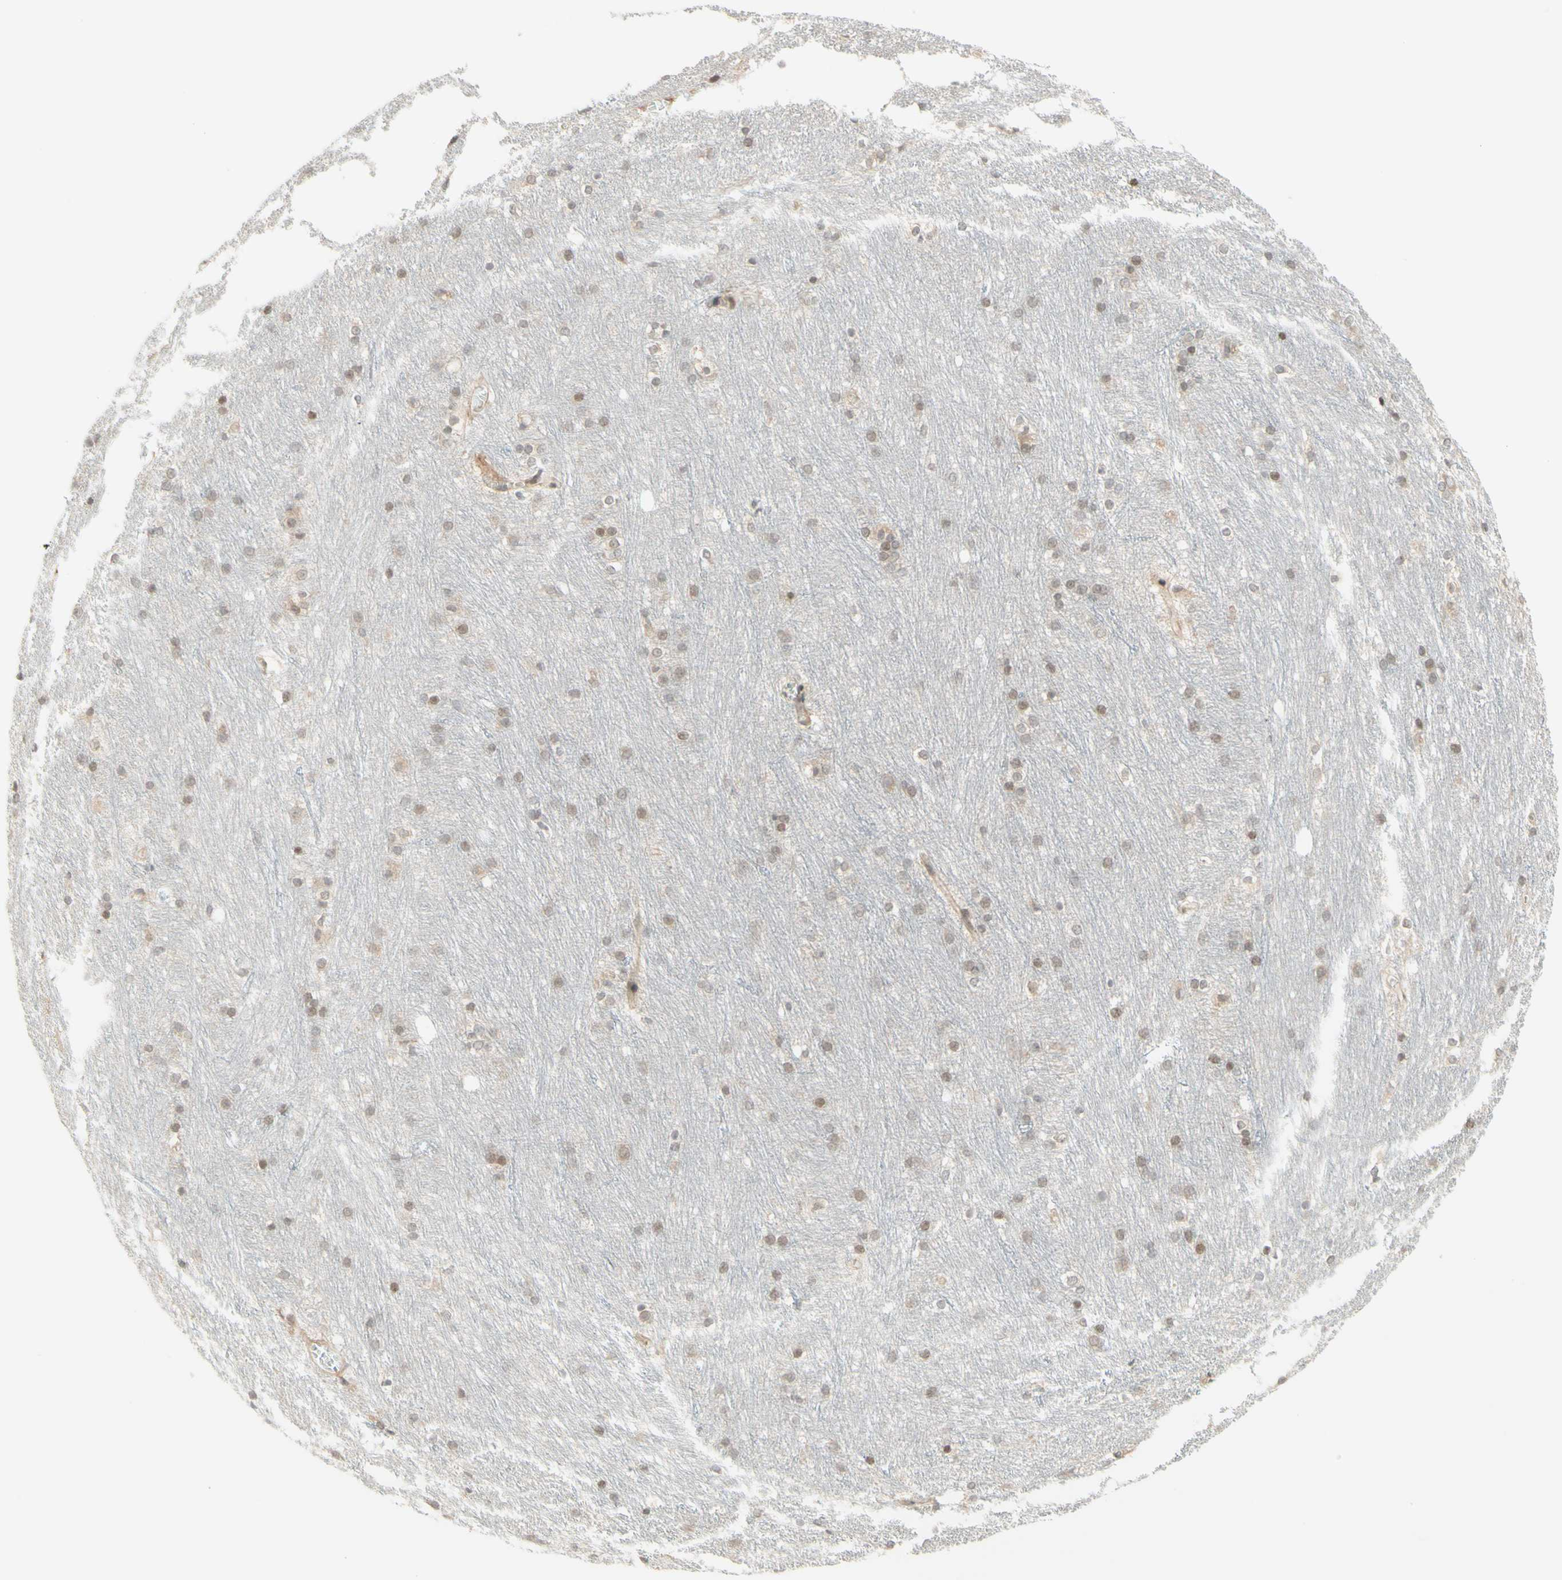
{"staining": {"intensity": "moderate", "quantity": "25%-75%", "location": "cytoplasmic/membranous"}, "tissue": "caudate", "cell_type": "Glial cells", "image_type": "normal", "snomed": [{"axis": "morphology", "description": "Normal tissue, NOS"}, {"axis": "topography", "description": "Lateral ventricle wall"}], "caption": "Immunohistochemical staining of benign human caudate demonstrates medium levels of moderate cytoplasmic/membranous staining in about 25%-75% of glial cells.", "gene": "ZW10", "patient": {"sex": "female", "age": 19}}